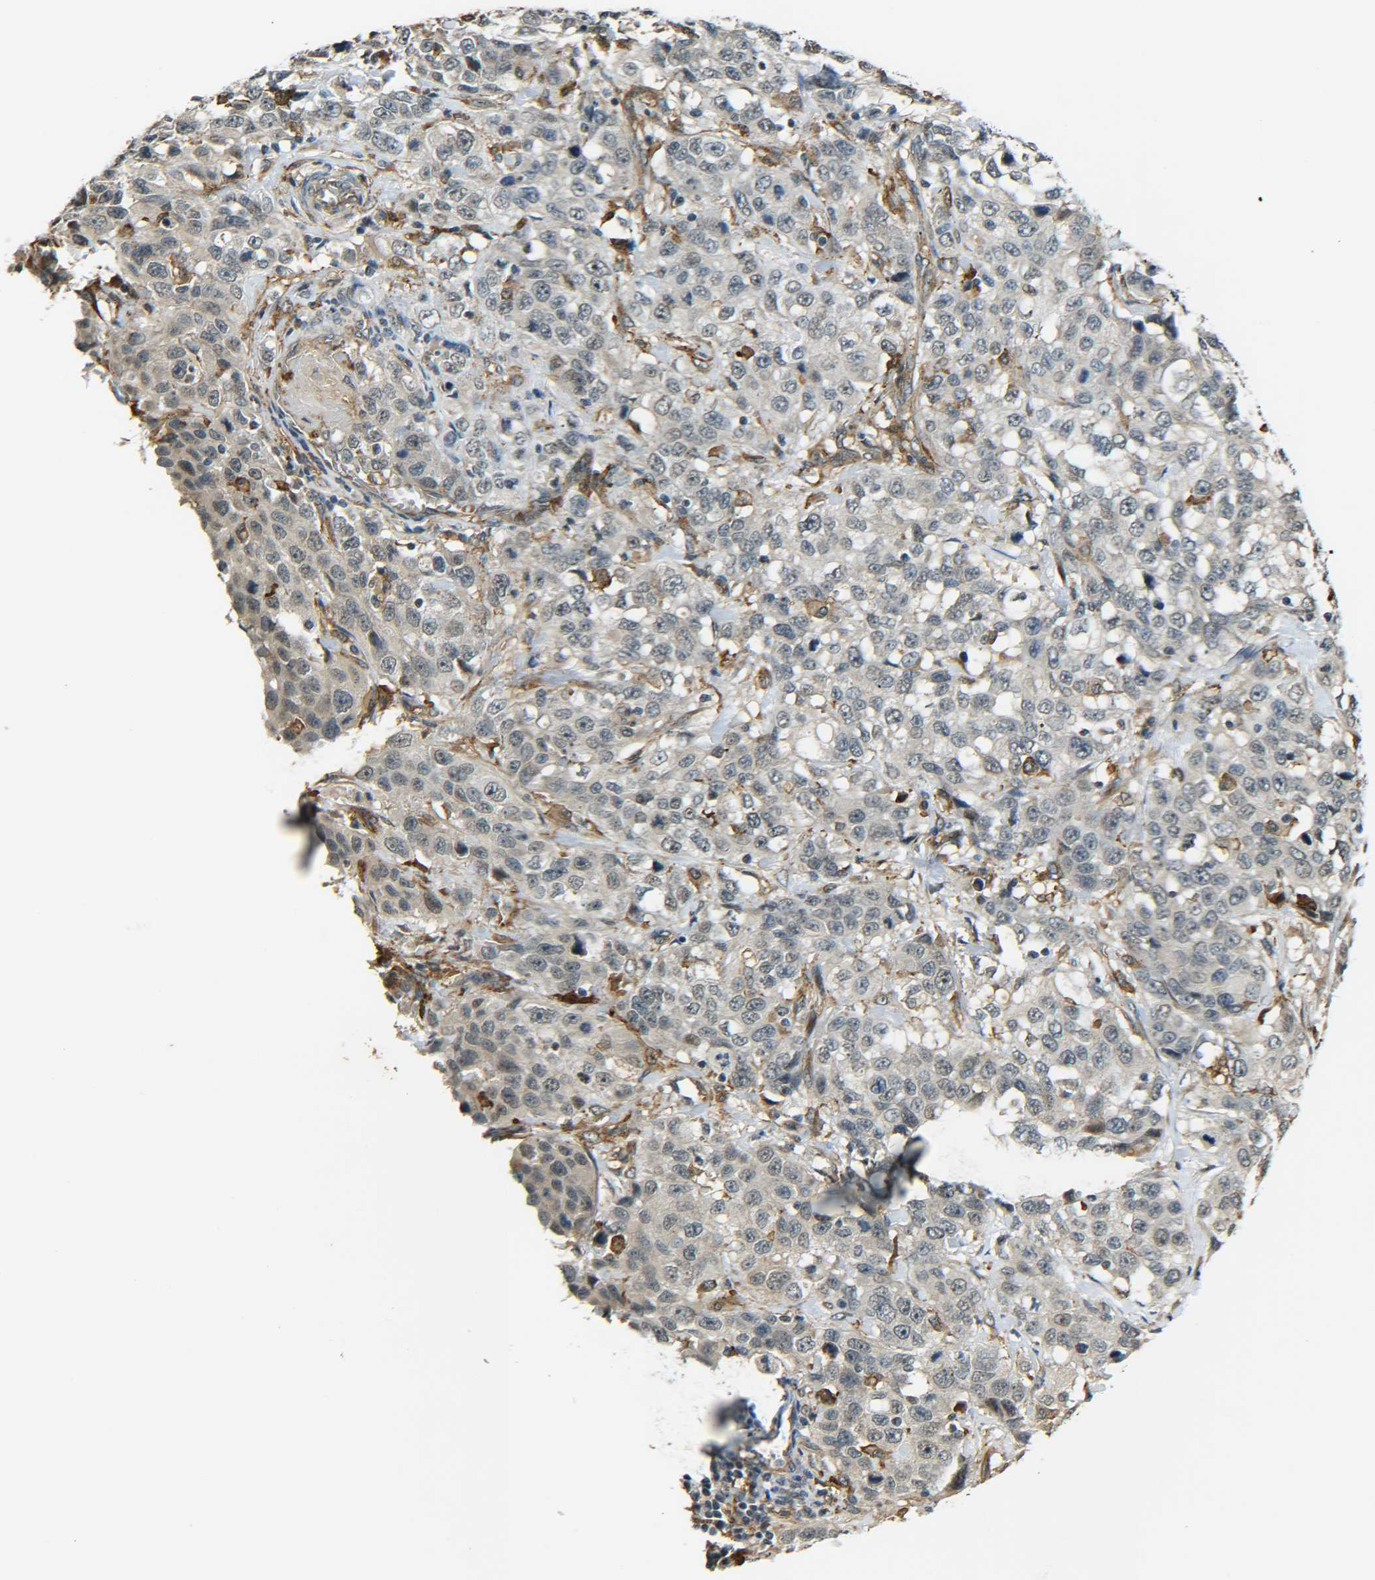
{"staining": {"intensity": "negative", "quantity": "none", "location": "none"}, "tissue": "stomach cancer", "cell_type": "Tumor cells", "image_type": "cancer", "snomed": [{"axis": "morphology", "description": "Normal tissue, NOS"}, {"axis": "morphology", "description": "Adenocarcinoma, NOS"}, {"axis": "topography", "description": "Stomach"}], "caption": "This is a image of immunohistochemistry (IHC) staining of stomach adenocarcinoma, which shows no positivity in tumor cells.", "gene": "DAB2", "patient": {"sex": "male", "age": 48}}